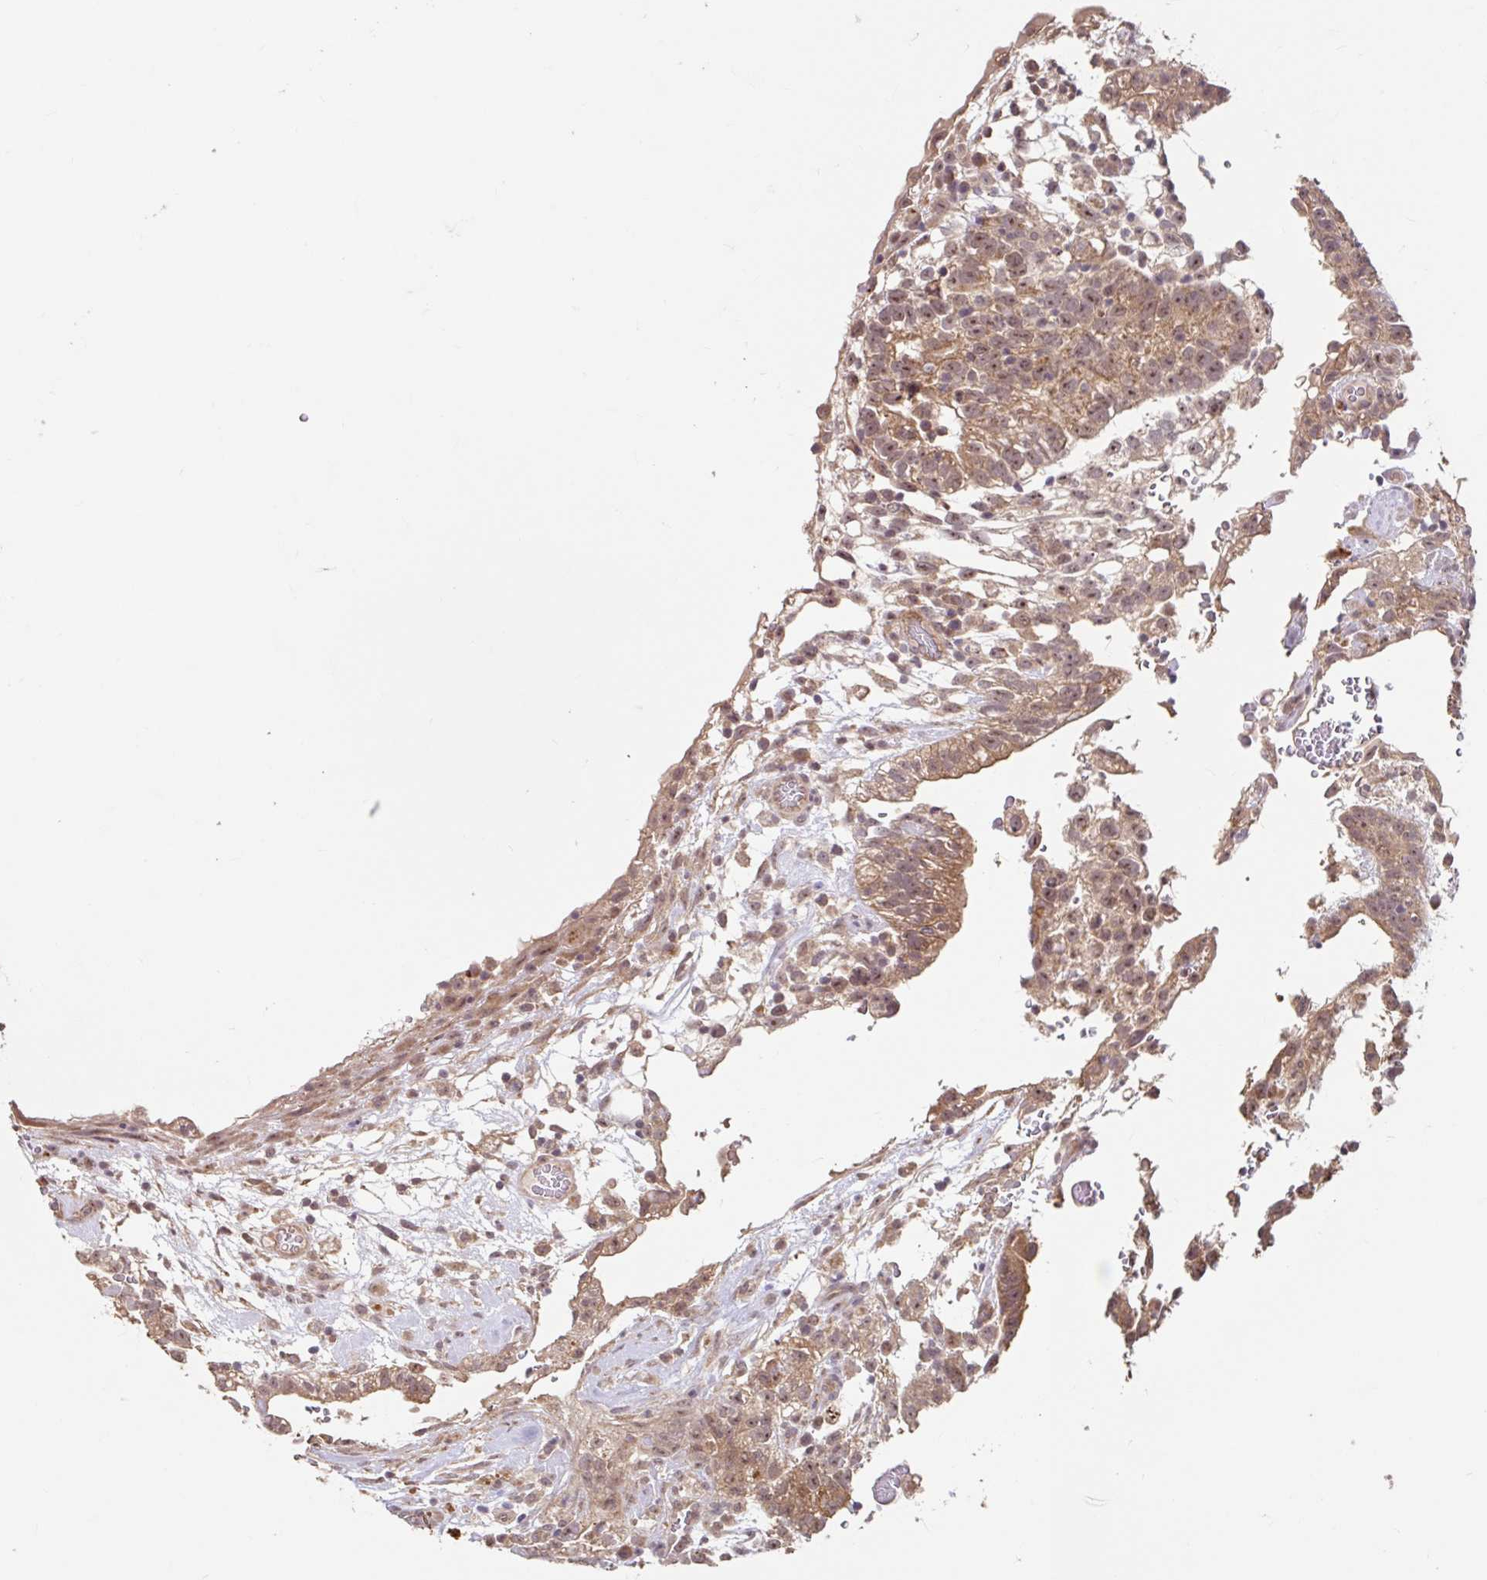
{"staining": {"intensity": "moderate", "quantity": ">75%", "location": "cytoplasmic/membranous,nuclear"}, "tissue": "testis cancer", "cell_type": "Tumor cells", "image_type": "cancer", "snomed": [{"axis": "morphology", "description": "Carcinoma, Embryonal, NOS"}, {"axis": "topography", "description": "Testis"}], "caption": "Immunohistochemical staining of embryonal carcinoma (testis) reveals medium levels of moderate cytoplasmic/membranous and nuclear positivity in approximately >75% of tumor cells.", "gene": "STYXL1", "patient": {"sex": "male", "age": 32}}